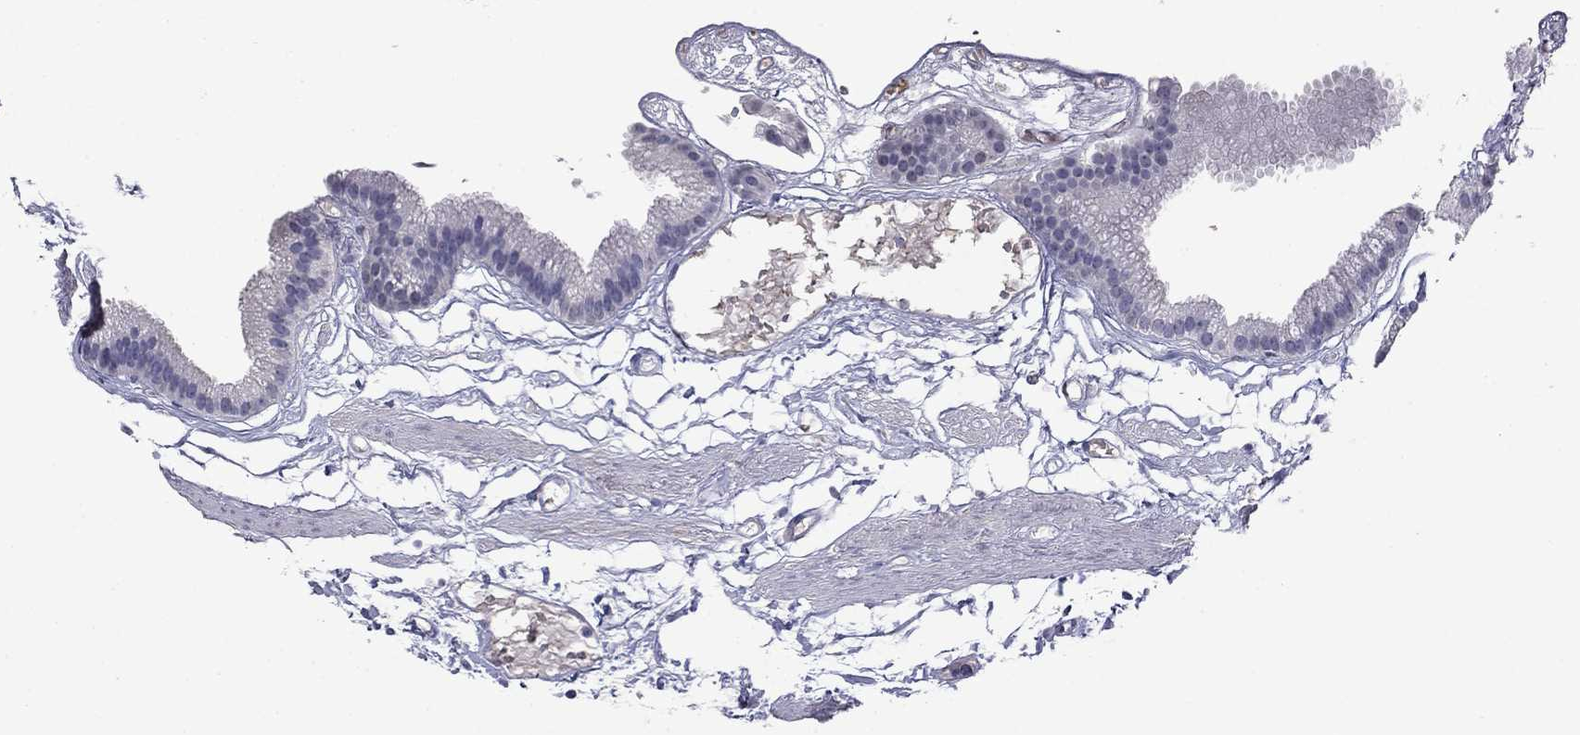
{"staining": {"intensity": "negative", "quantity": "none", "location": "none"}, "tissue": "gallbladder", "cell_type": "Glandular cells", "image_type": "normal", "snomed": [{"axis": "morphology", "description": "Normal tissue, NOS"}, {"axis": "topography", "description": "Gallbladder"}], "caption": "Immunohistochemical staining of unremarkable human gallbladder demonstrates no significant positivity in glandular cells.", "gene": "CFAP119", "patient": {"sex": "female", "age": 45}}